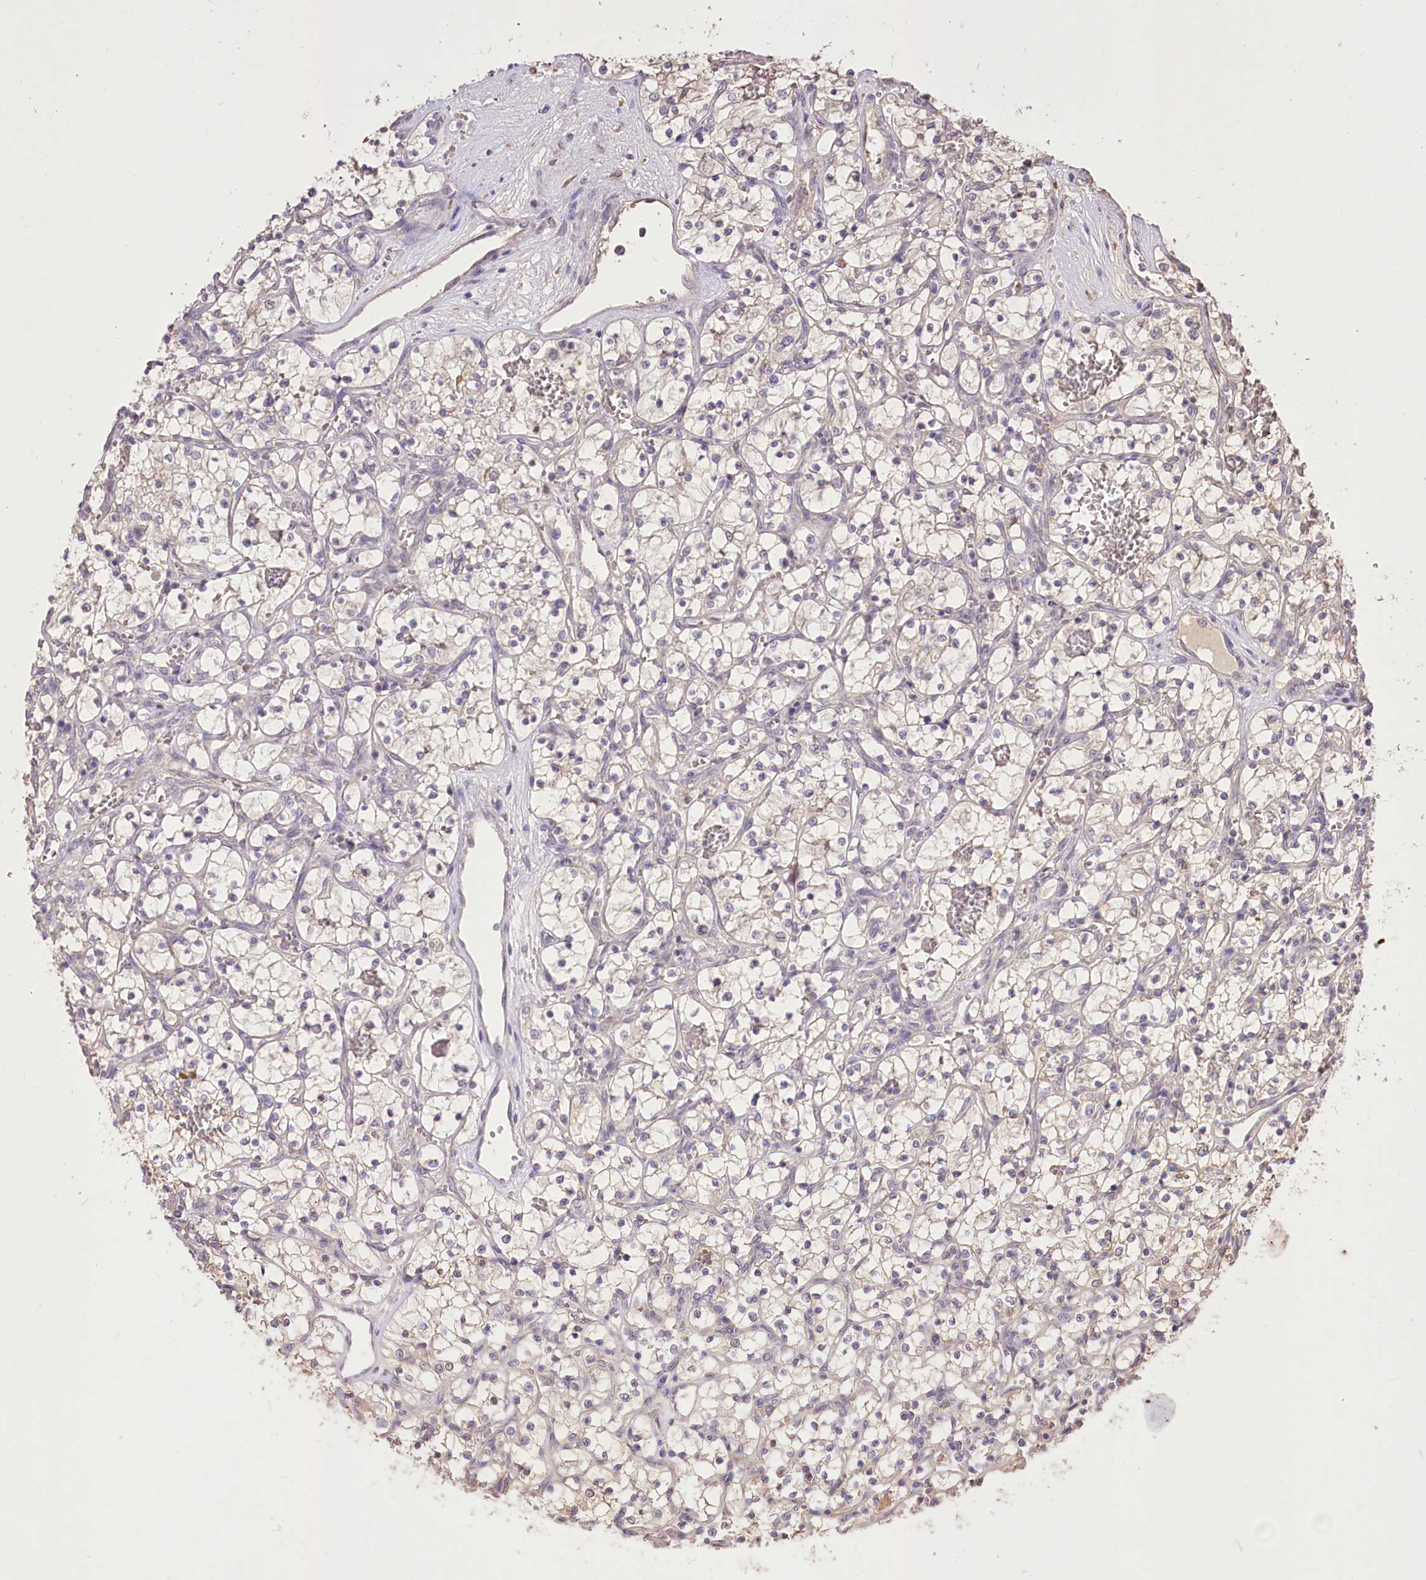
{"staining": {"intensity": "negative", "quantity": "none", "location": "none"}, "tissue": "renal cancer", "cell_type": "Tumor cells", "image_type": "cancer", "snomed": [{"axis": "morphology", "description": "Adenocarcinoma, NOS"}, {"axis": "topography", "description": "Kidney"}], "caption": "Immunohistochemical staining of renal cancer reveals no significant positivity in tumor cells.", "gene": "R3HDM2", "patient": {"sex": "female", "age": 69}}